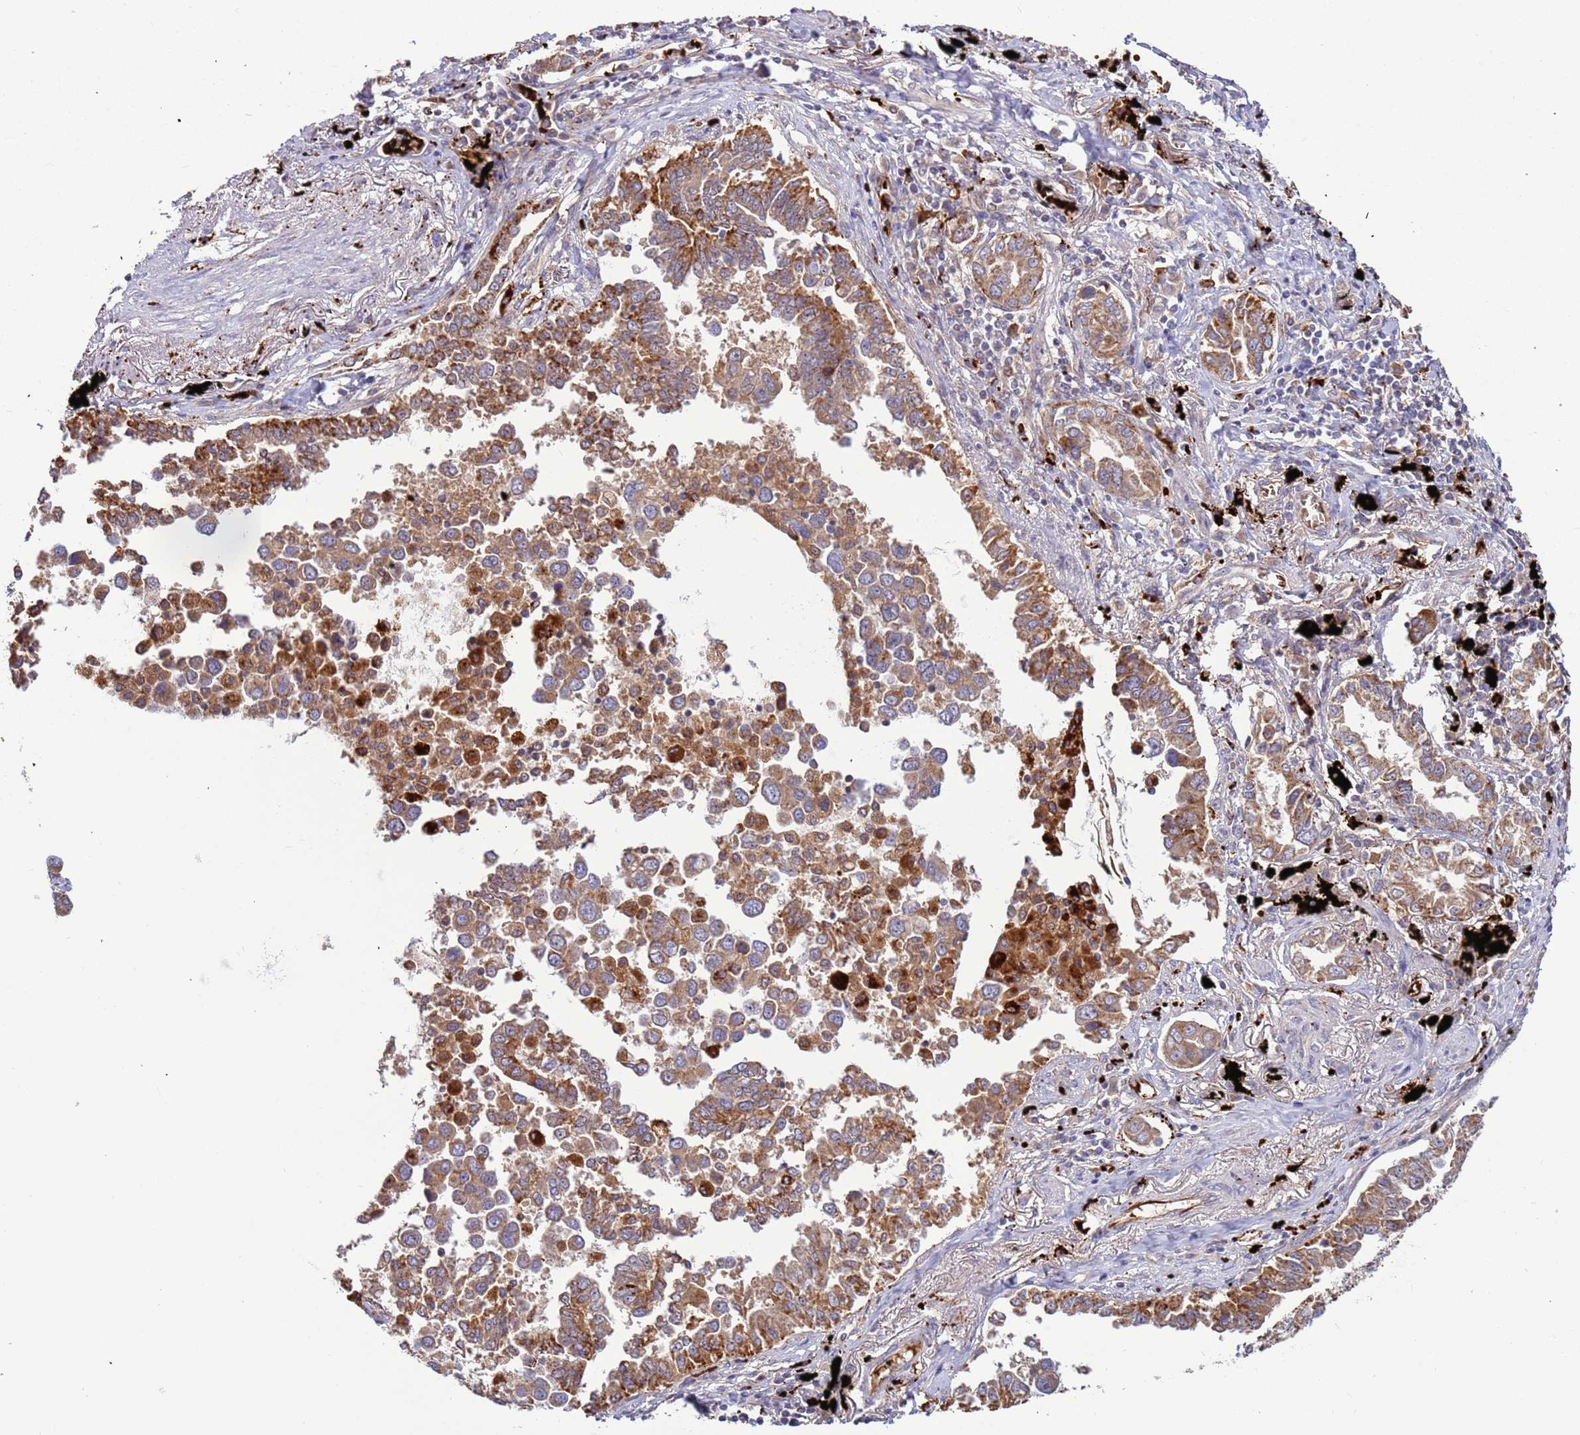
{"staining": {"intensity": "moderate", "quantity": ">75%", "location": "cytoplasmic/membranous"}, "tissue": "lung cancer", "cell_type": "Tumor cells", "image_type": "cancer", "snomed": [{"axis": "morphology", "description": "Adenocarcinoma, NOS"}, {"axis": "topography", "description": "Lung"}], "caption": "An image of human lung cancer (adenocarcinoma) stained for a protein shows moderate cytoplasmic/membranous brown staining in tumor cells. Immunohistochemistry stains the protein in brown and the nuclei are stained blue.", "gene": "VPS36", "patient": {"sex": "male", "age": 67}}